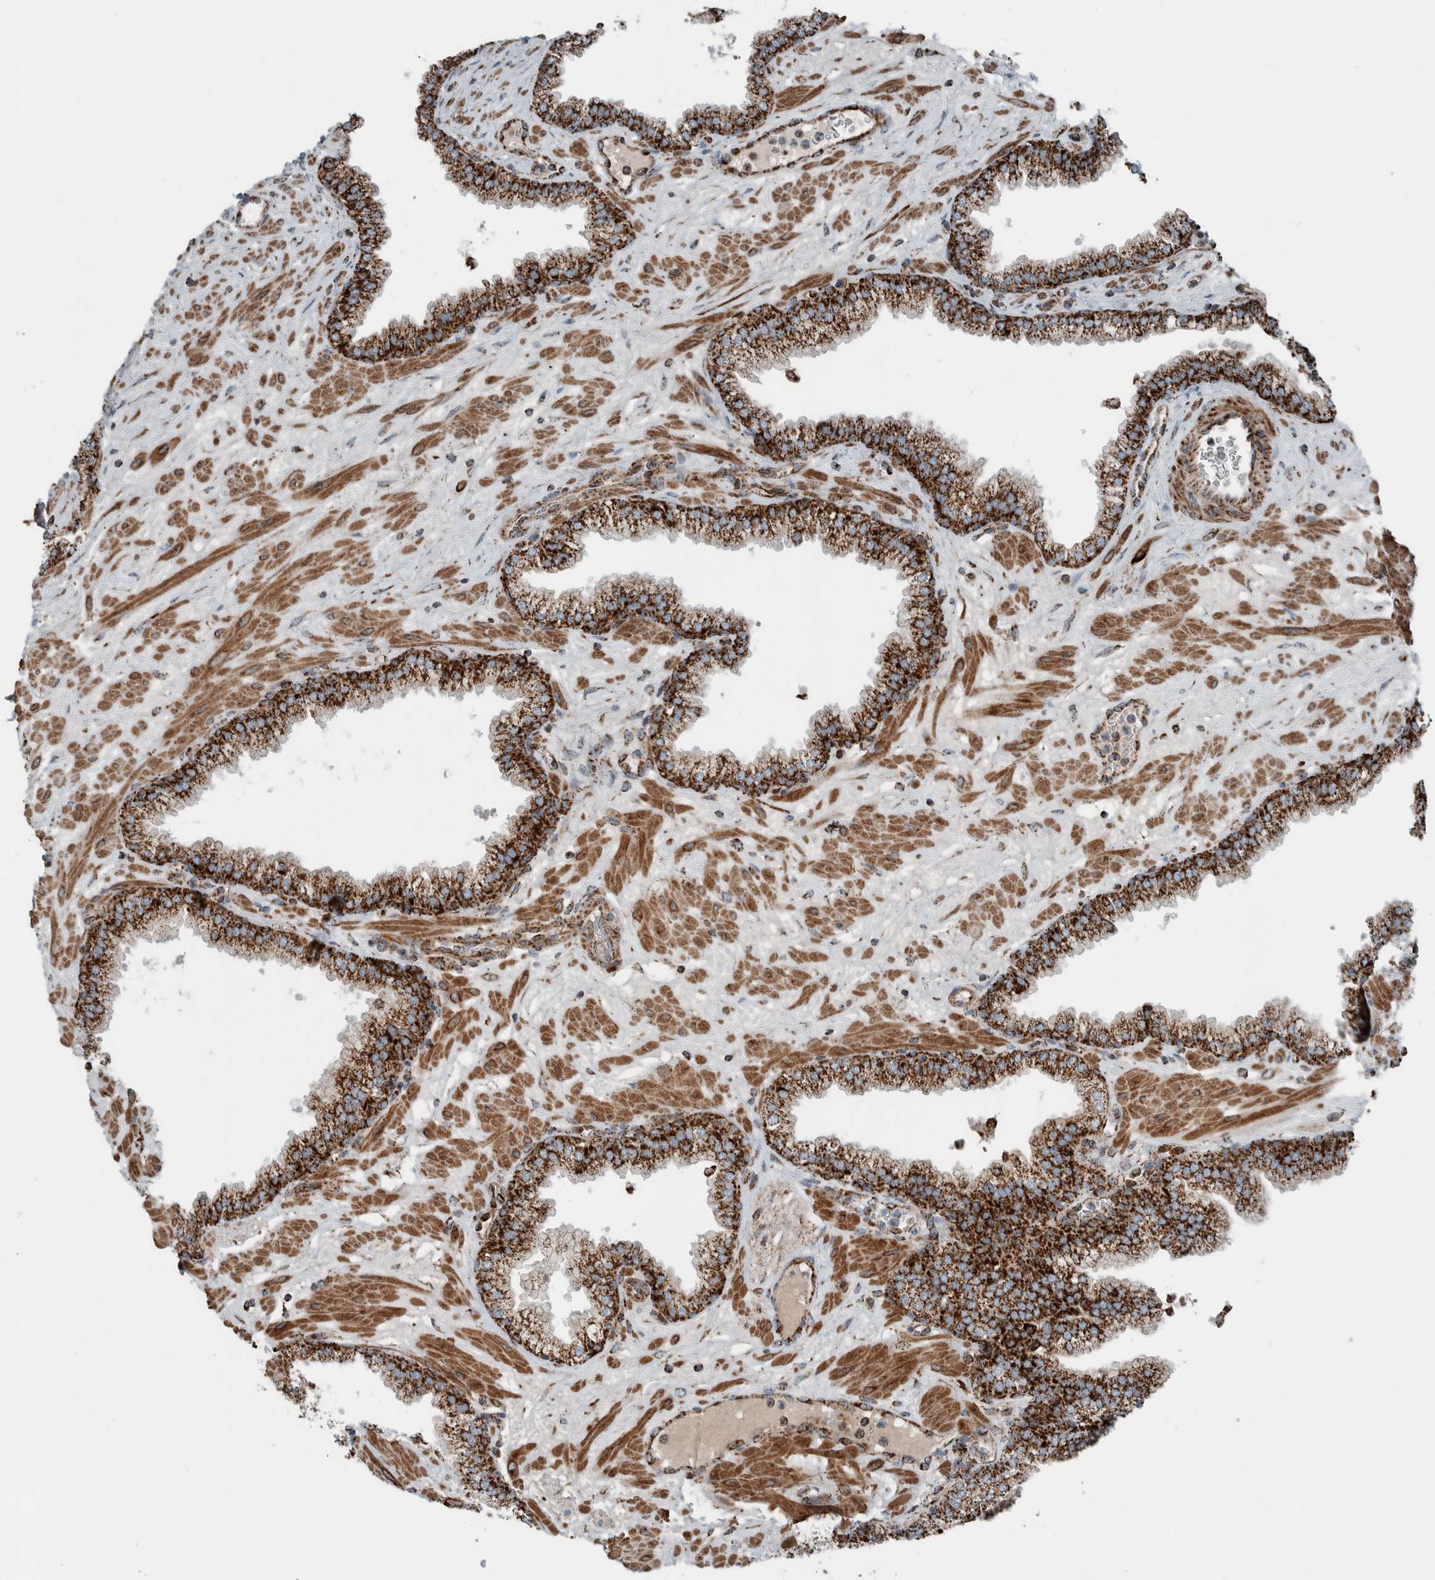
{"staining": {"intensity": "strong", "quantity": ">75%", "location": "cytoplasmic/membranous"}, "tissue": "prostate", "cell_type": "Glandular cells", "image_type": "normal", "snomed": [{"axis": "morphology", "description": "Normal tissue, NOS"}, {"axis": "morphology", "description": "Urothelial carcinoma, Low grade"}, {"axis": "topography", "description": "Urinary bladder"}, {"axis": "topography", "description": "Prostate"}], "caption": "An immunohistochemistry micrograph of unremarkable tissue is shown. Protein staining in brown labels strong cytoplasmic/membranous positivity in prostate within glandular cells. (DAB (3,3'-diaminobenzidine) IHC, brown staining for protein, blue staining for nuclei).", "gene": "CNTROB", "patient": {"sex": "male", "age": 60}}